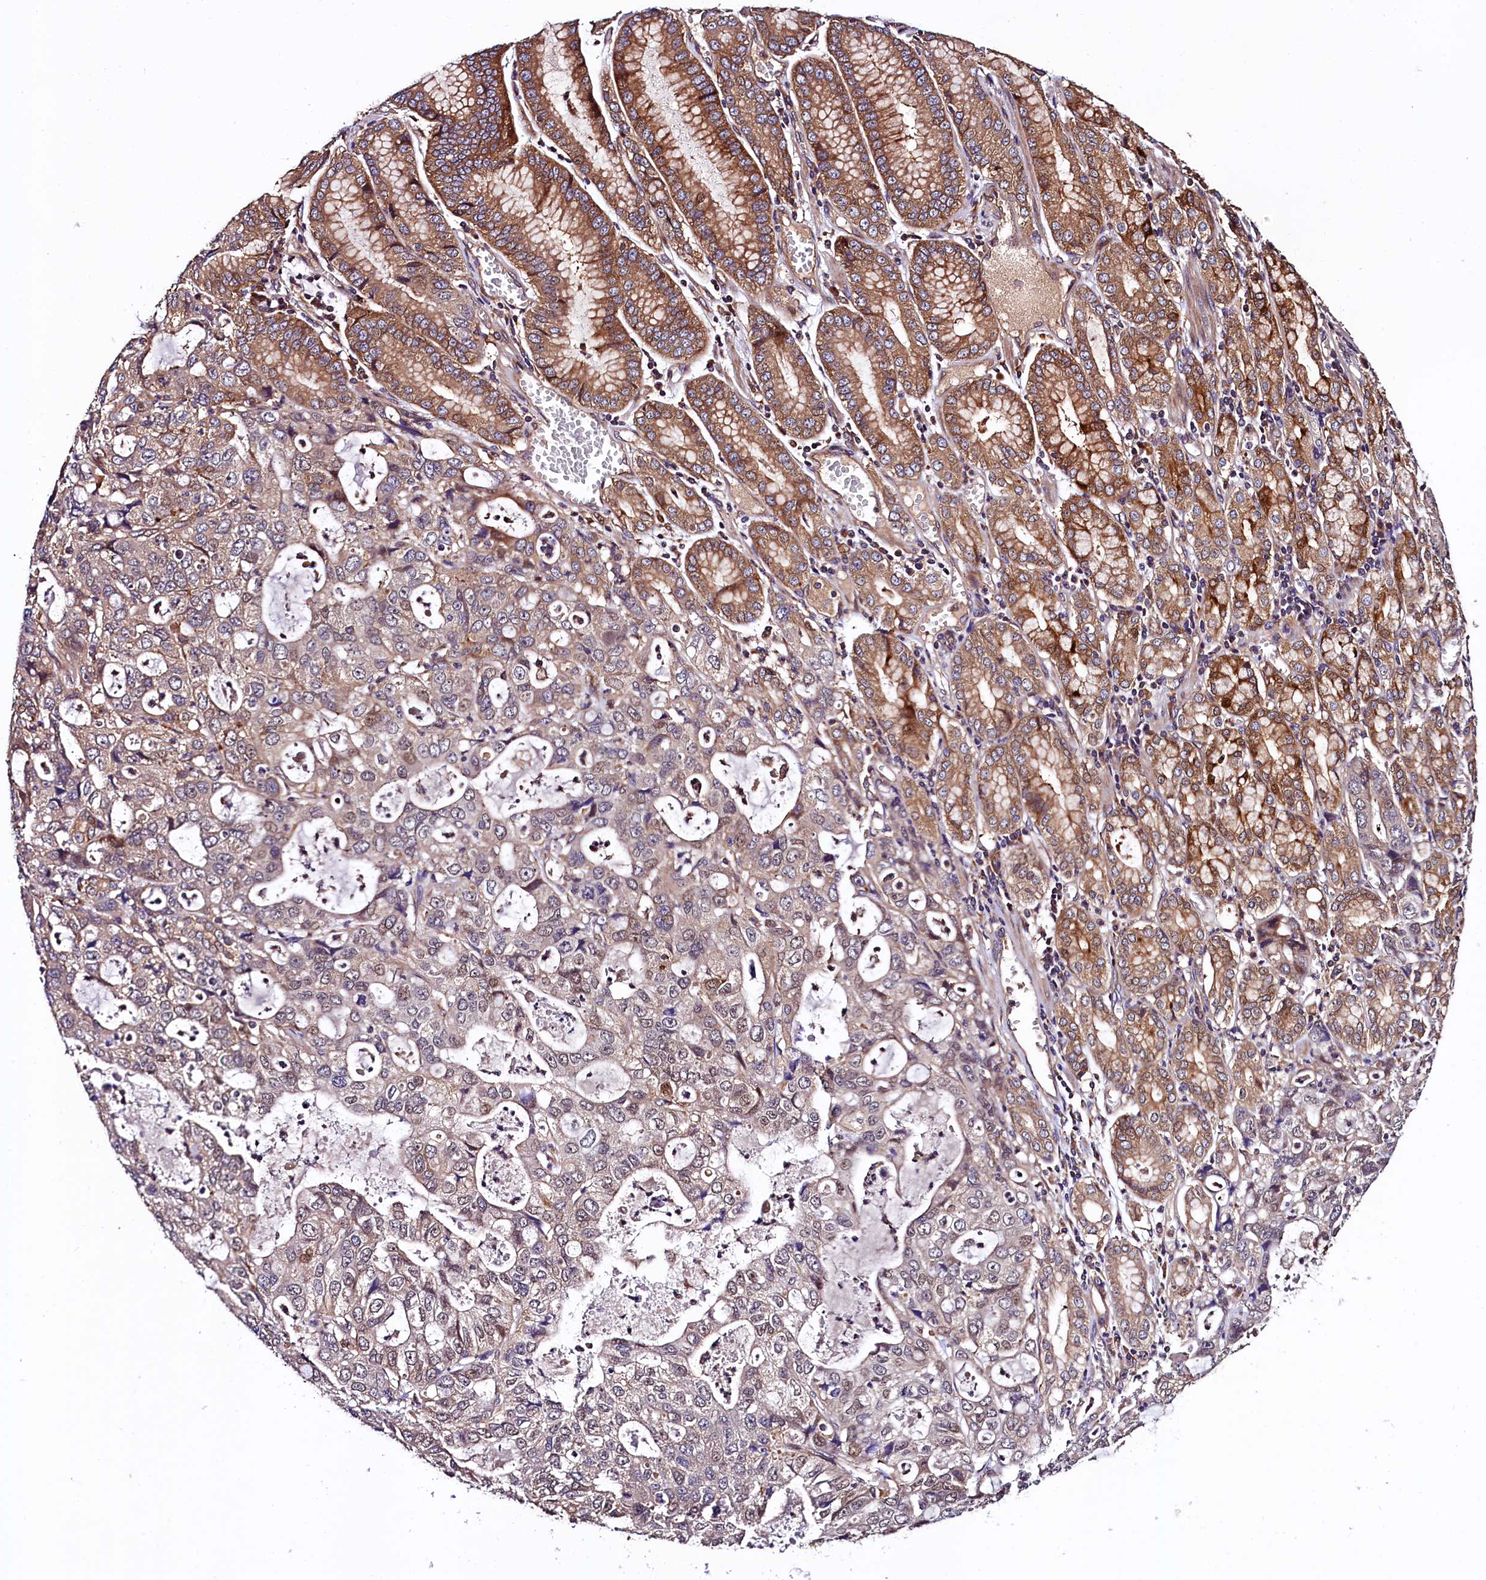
{"staining": {"intensity": "weak", "quantity": "25%-75%", "location": "cytoplasmic/membranous,nuclear"}, "tissue": "stomach cancer", "cell_type": "Tumor cells", "image_type": "cancer", "snomed": [{"axis": "morphology", "description": "Adenocarcinoma, NOS"}, {"axis": "topography", "description": "Stomach, upper"}], "caption": "Immunohistochemical staining of human stomach adenocarcinoma exhibits weak cytoplasmic/membranous and nuclear protein staining in approximately 25%-75% of tumor cells.", "gene": "VPS35", "patient": {"sex": "female", "age": 52}}